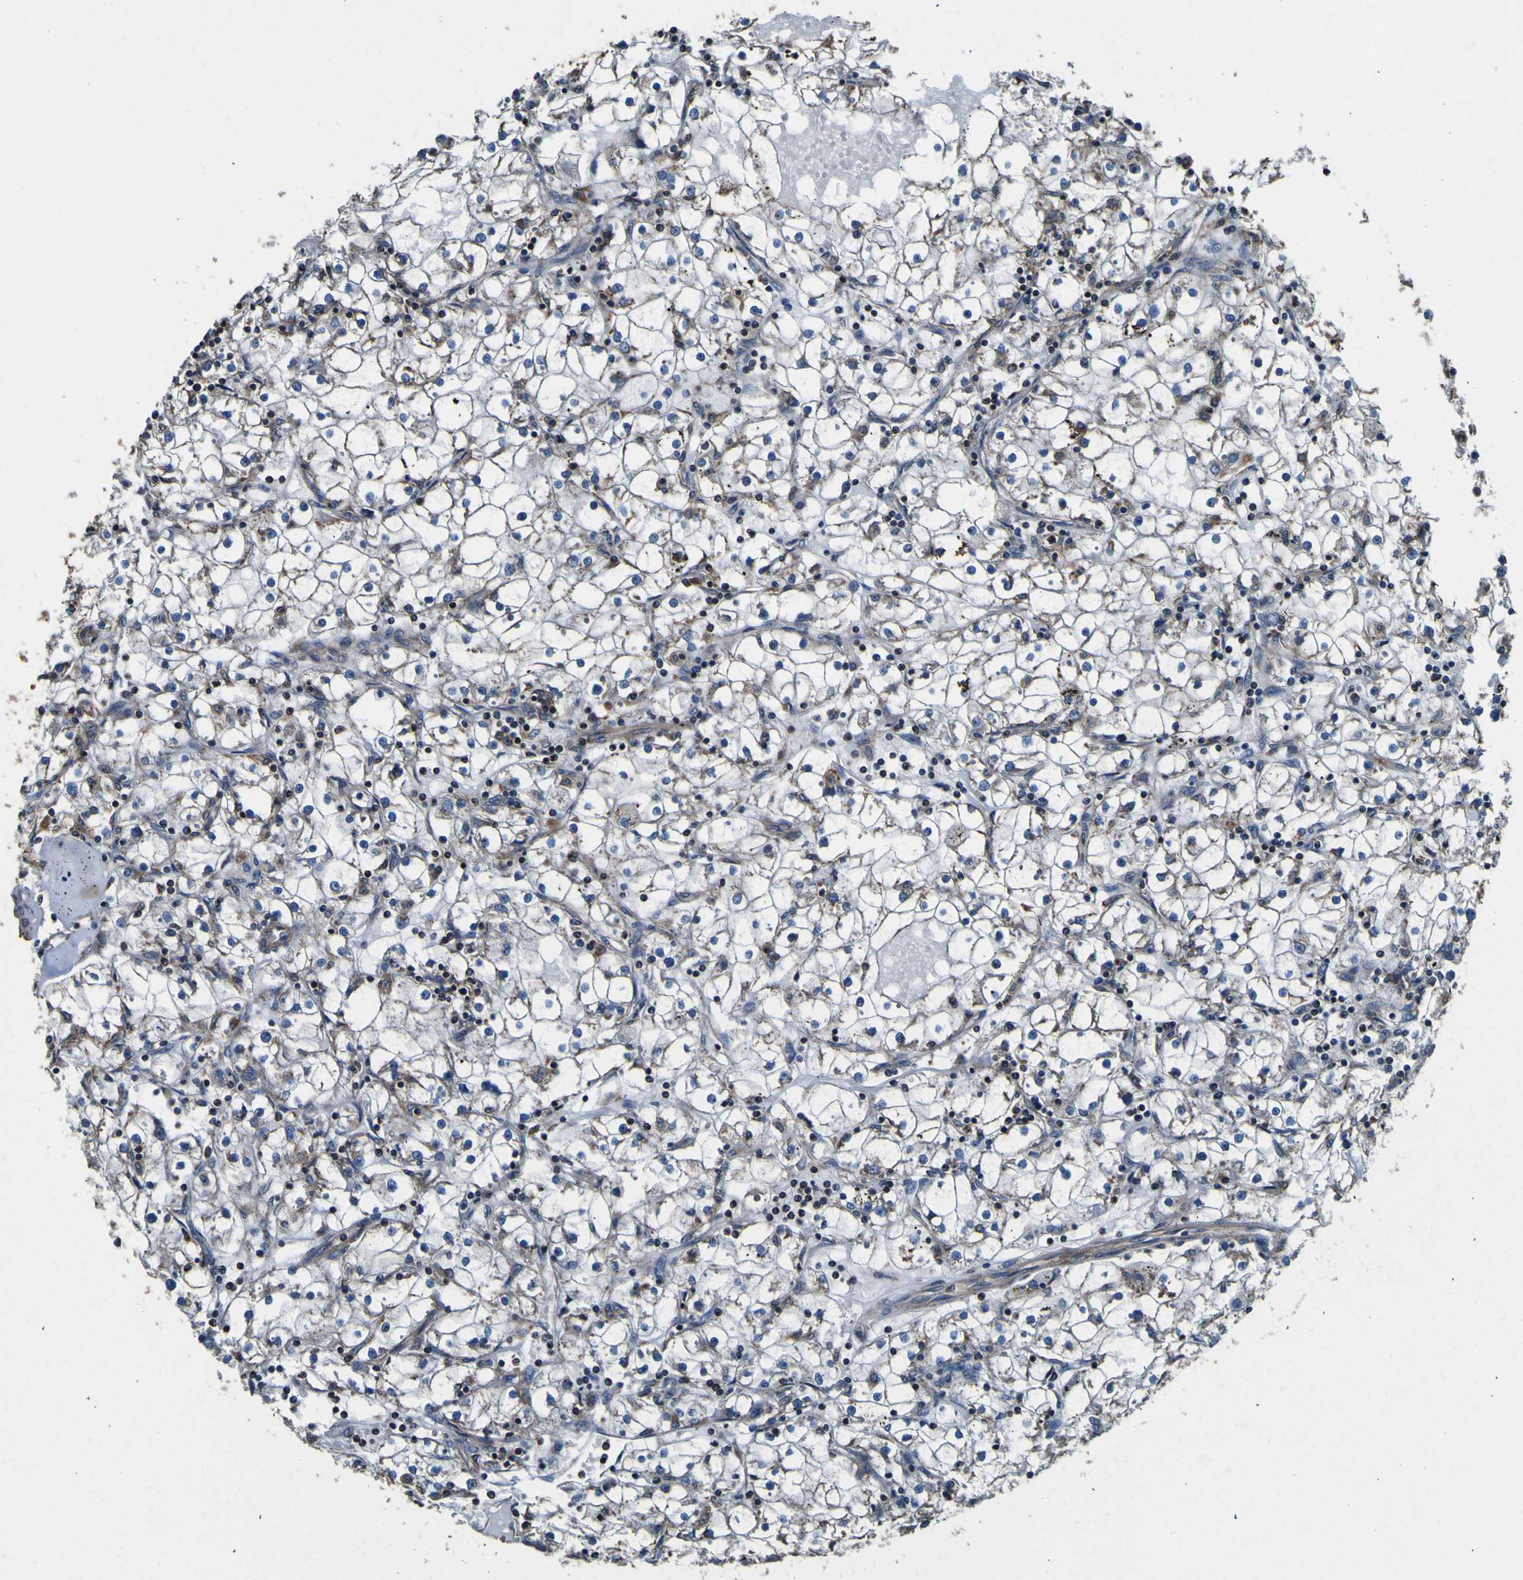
{"staining": {"intensity": "negative", "quantity": "none", "location": "none"}, "tissue": "renal cancer", "cell_type": "Tumor cells", "image_type": "cancer", "snomed": [{"axis": "morphology", "description": "Adenocarcinoma, NOS"}, {"axis": "topography", "description": "Kidney"}], "caption": "This is a photomicrograph of IHC staining of renal adenocarcinoma, which shows no expression in tumor cells.", "gene": "INPP5A", "patient": {"sex": "male", "age": 56}}